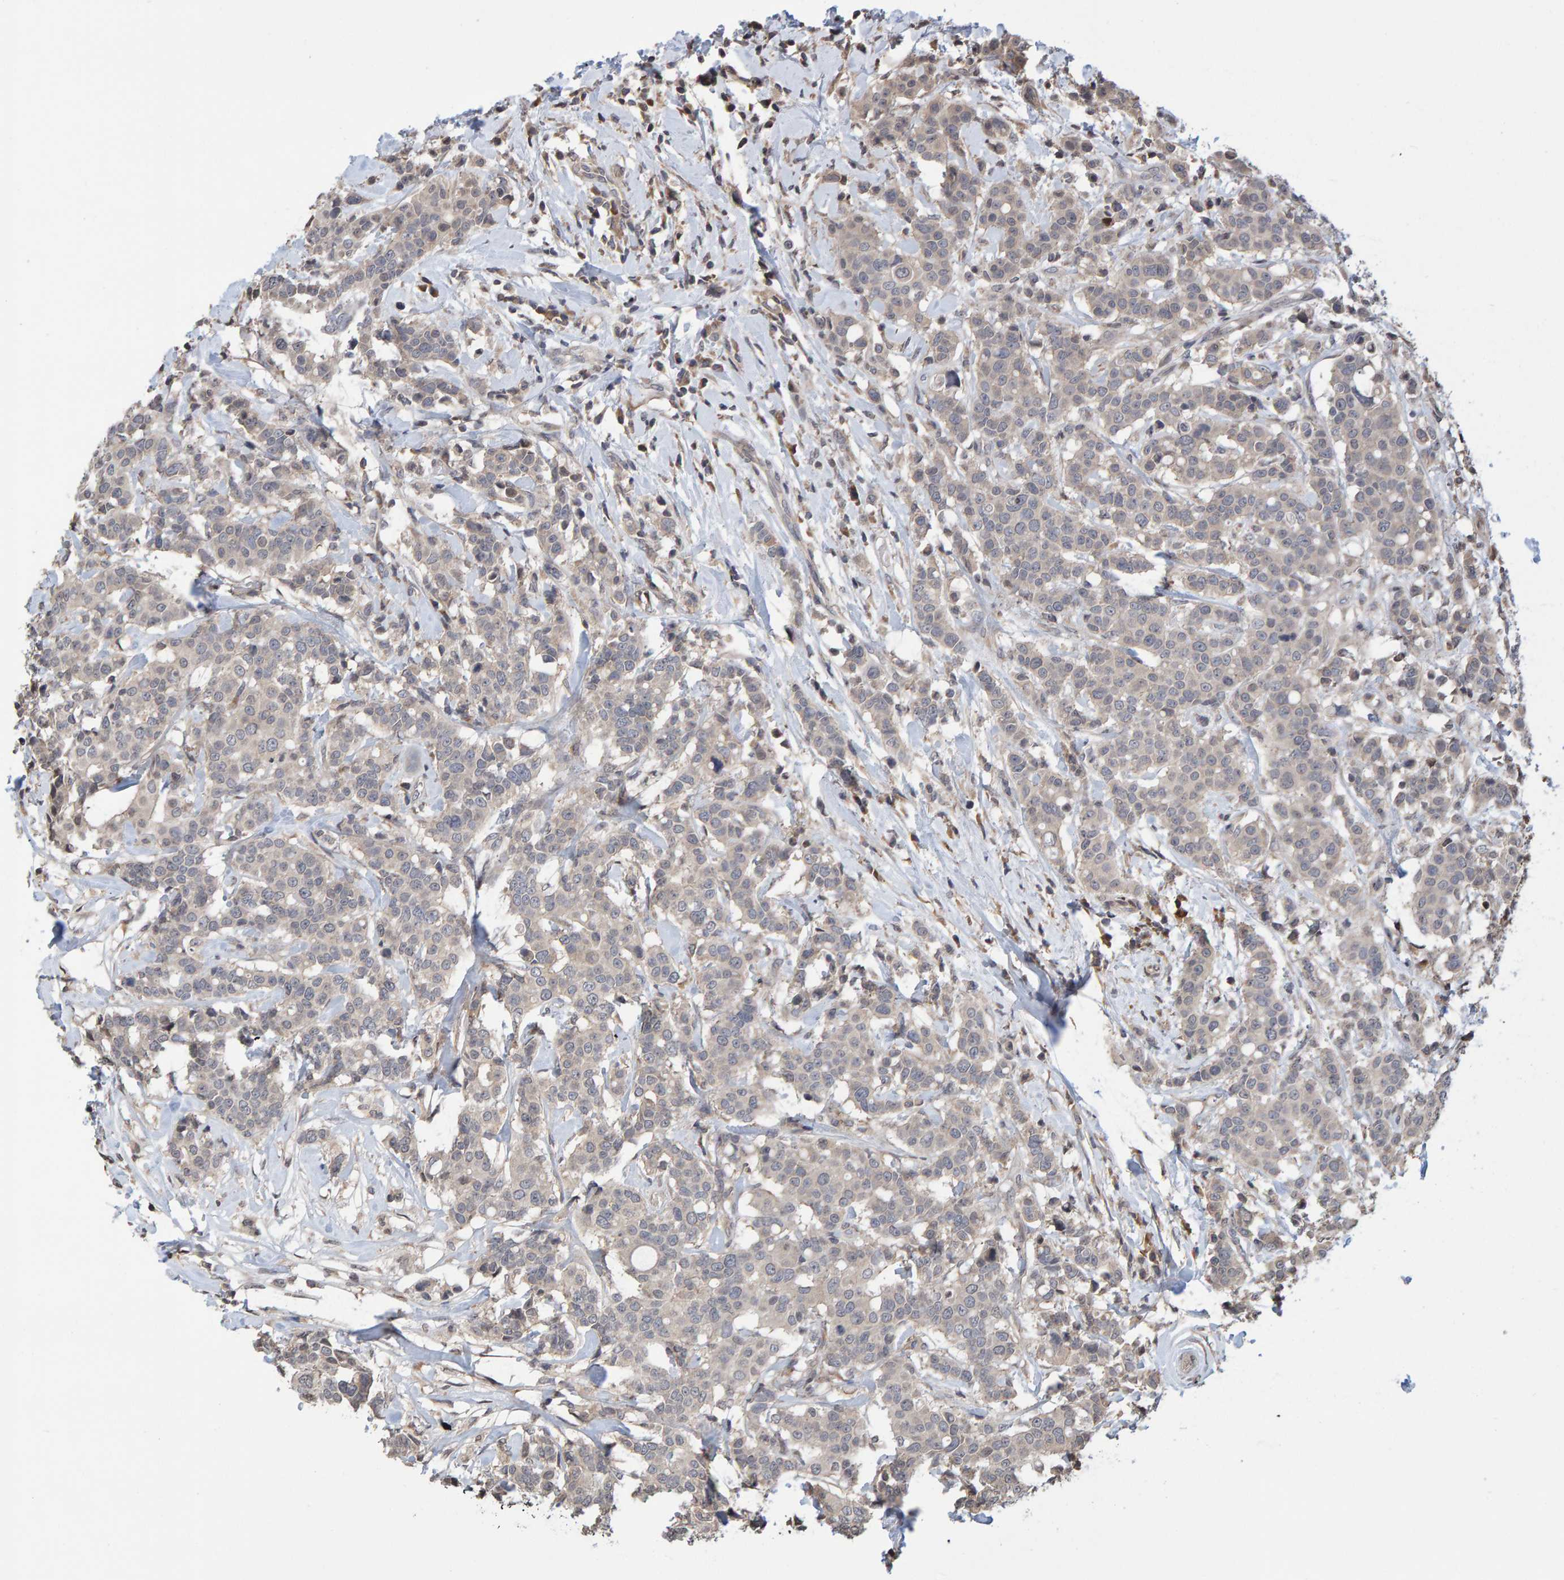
{"staining": {"intensity": "negative", "quantity": "none", "location": "none"}, "tissue": "breast cancer", "cell_type": "Tumor cells", "image_type": "cancer", "snomed": [{"axis": "morphology", "description": "Duct carcinoma"}, {"axis": "topography", "description": "Breast"}], "caption": "An image of human invasive ductal carcinoma (breast) is negative for staining in tumor cells.", "gene": "GAB2", "patient": {"sex": "female", "age": 27}}